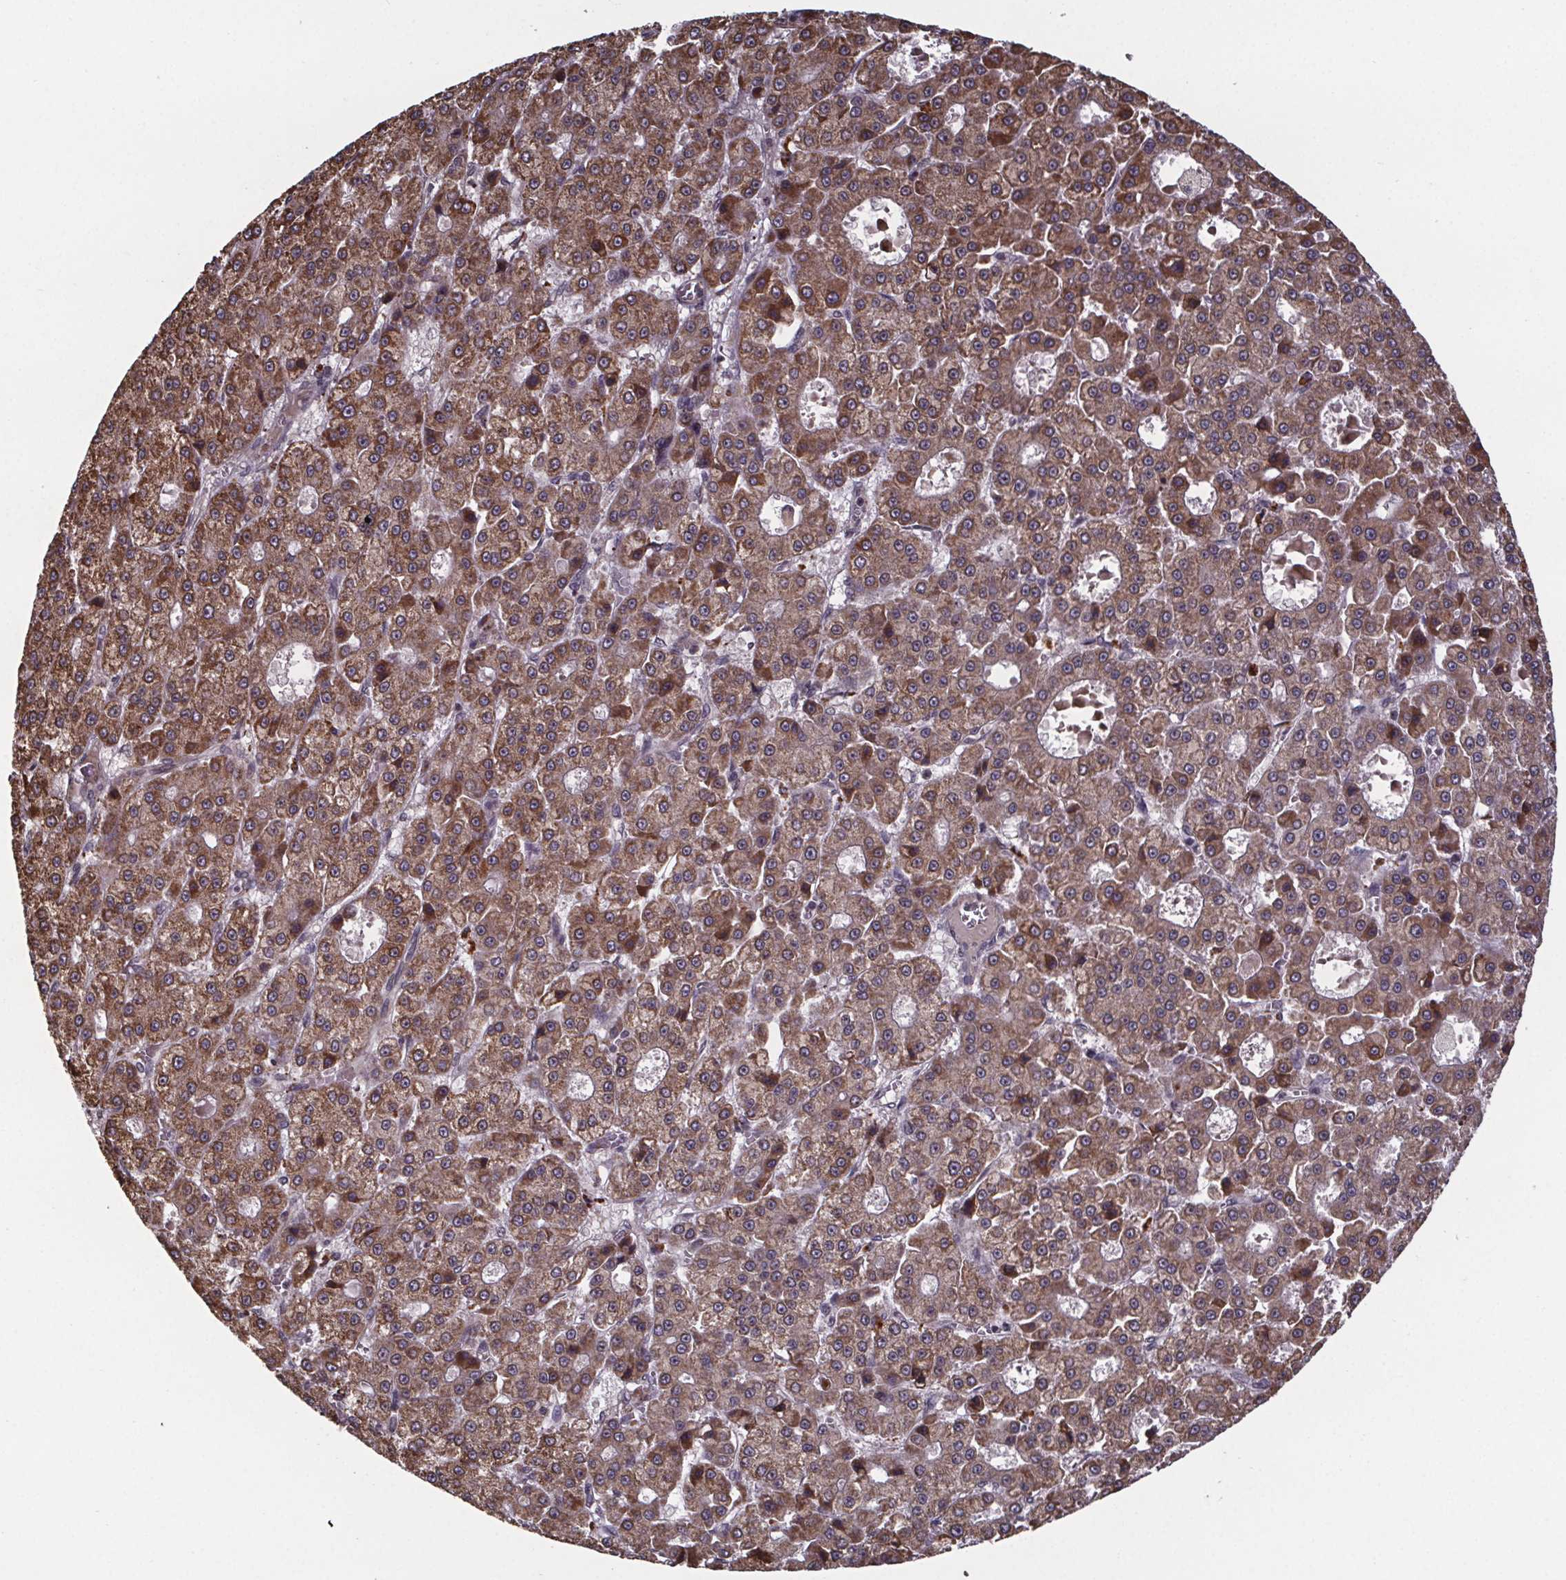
{"staining": {"intensity": "moderate", "quantity": ">75%", "location": "cytoplasmic/membranous"}, "tissue": "liver cancer", "cell_type": "Tumor cells", "image_type": "cancer", "snomed": [{"axis": "morphology", "description": "Carcinoma, Hepatocellular, NOS"}, {"axis": "topography", "description": "Liver"}], "caption": "Immunohistochemistry (DAB) staining of human hepatocellular carcinoma (liver) demonstrates moderate cytoplasmic/membranous protein positivity in about >75% of tumor cells. Nuclei are stained in blue.", "gene": "SAT1", "patient": {"sex": "male", "age": 70}}